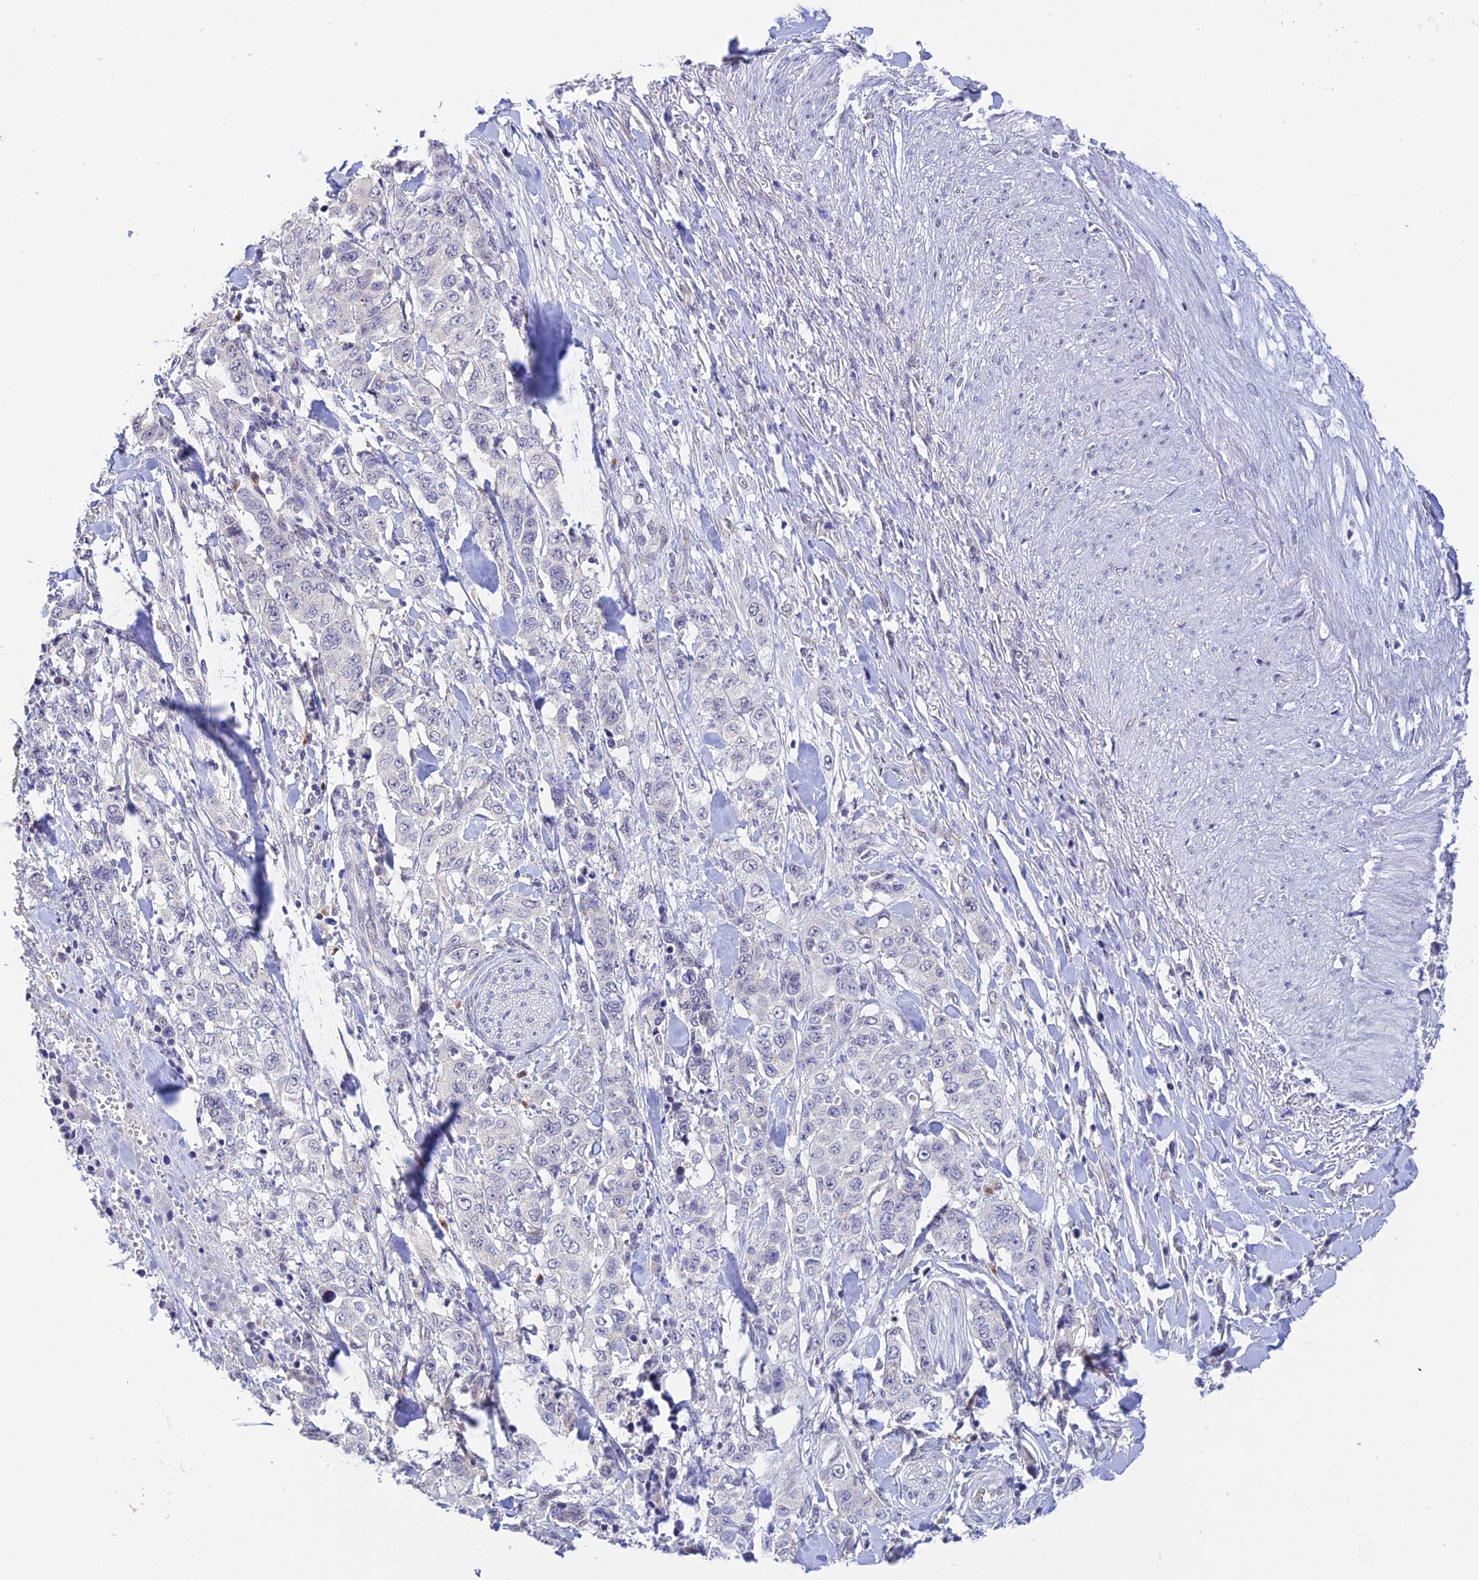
{"staining": {"intensity": "negative", "quantity": "none", "location": "none"}, "tissue": "stomach cancer", "cell_type": "Tumor cells", "image_type": "cancer", "snomed": [{"axis": "morphology", "description": "Adenocarcinoma, NOS"}, {"axis": "topography", "description": "Stomach, upper"}], "caption": "Immunohistochemistry (IHC) of human stomach cancer shows no expression in tumor cells.", "gene": "INKA1", "patient": {"sex": "male", "age": 62}}